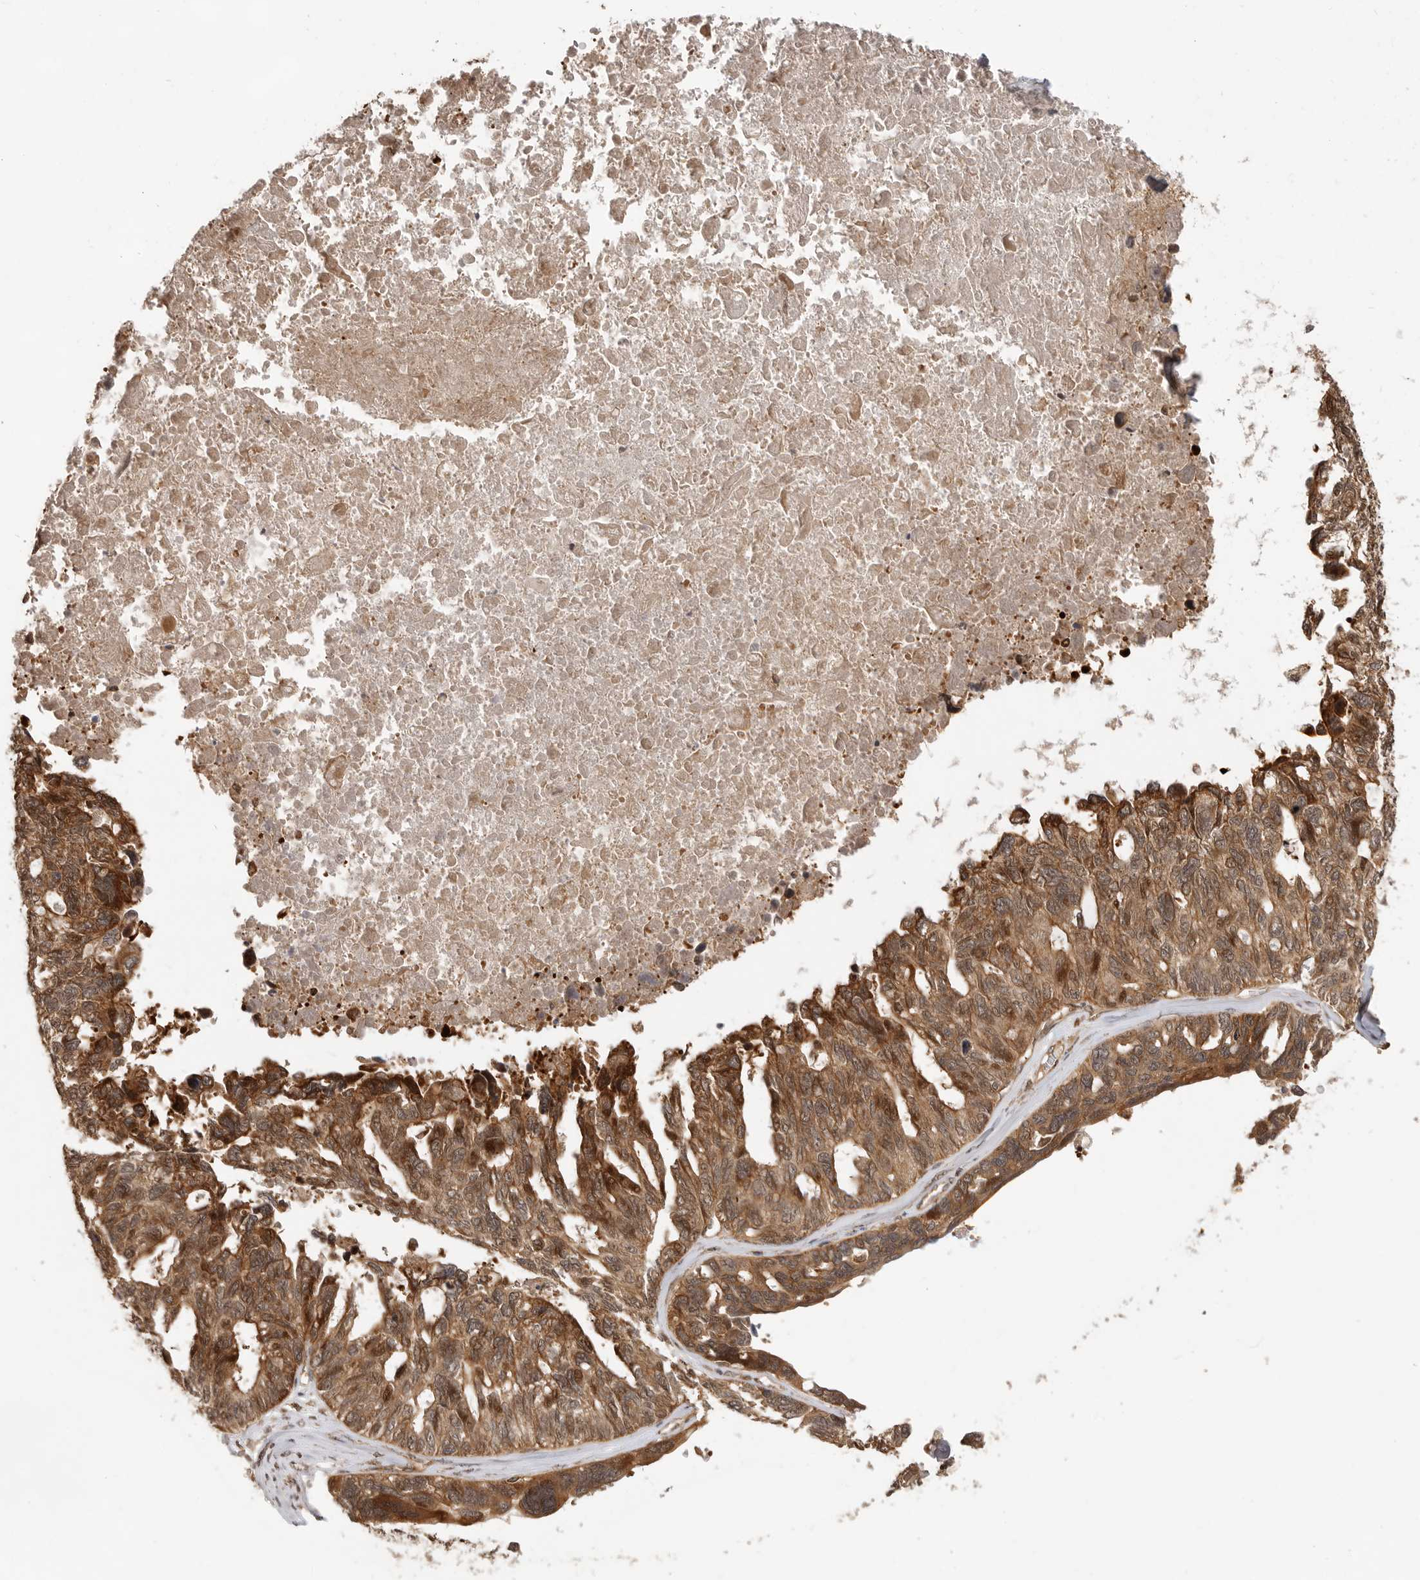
{"staining": {"intensity": "moderate", "quantity": ">75%", "location": "cytoplasmic/membranous"}, "tissue": "ovarian cancer", "cell_type": "Tumor cells", "image_type": "cancer", "snomed": [{"axis": "morphology", "description": "Cystadenocarcinoma, serous, NOS"}, {"axis": "topography", "description": "Ovary"}], "caption": "Immunohistochemical staining of ovarian serous cystadenocarcinoma shows medium levels of moderate cytoplasmic/membranous expression in approximately >75% of tumor cells. (Brightfield microscopy of DAB IHC at high magnification).", "gene": "ADPRS", "patient": {"sex": "female", "age": 79}}